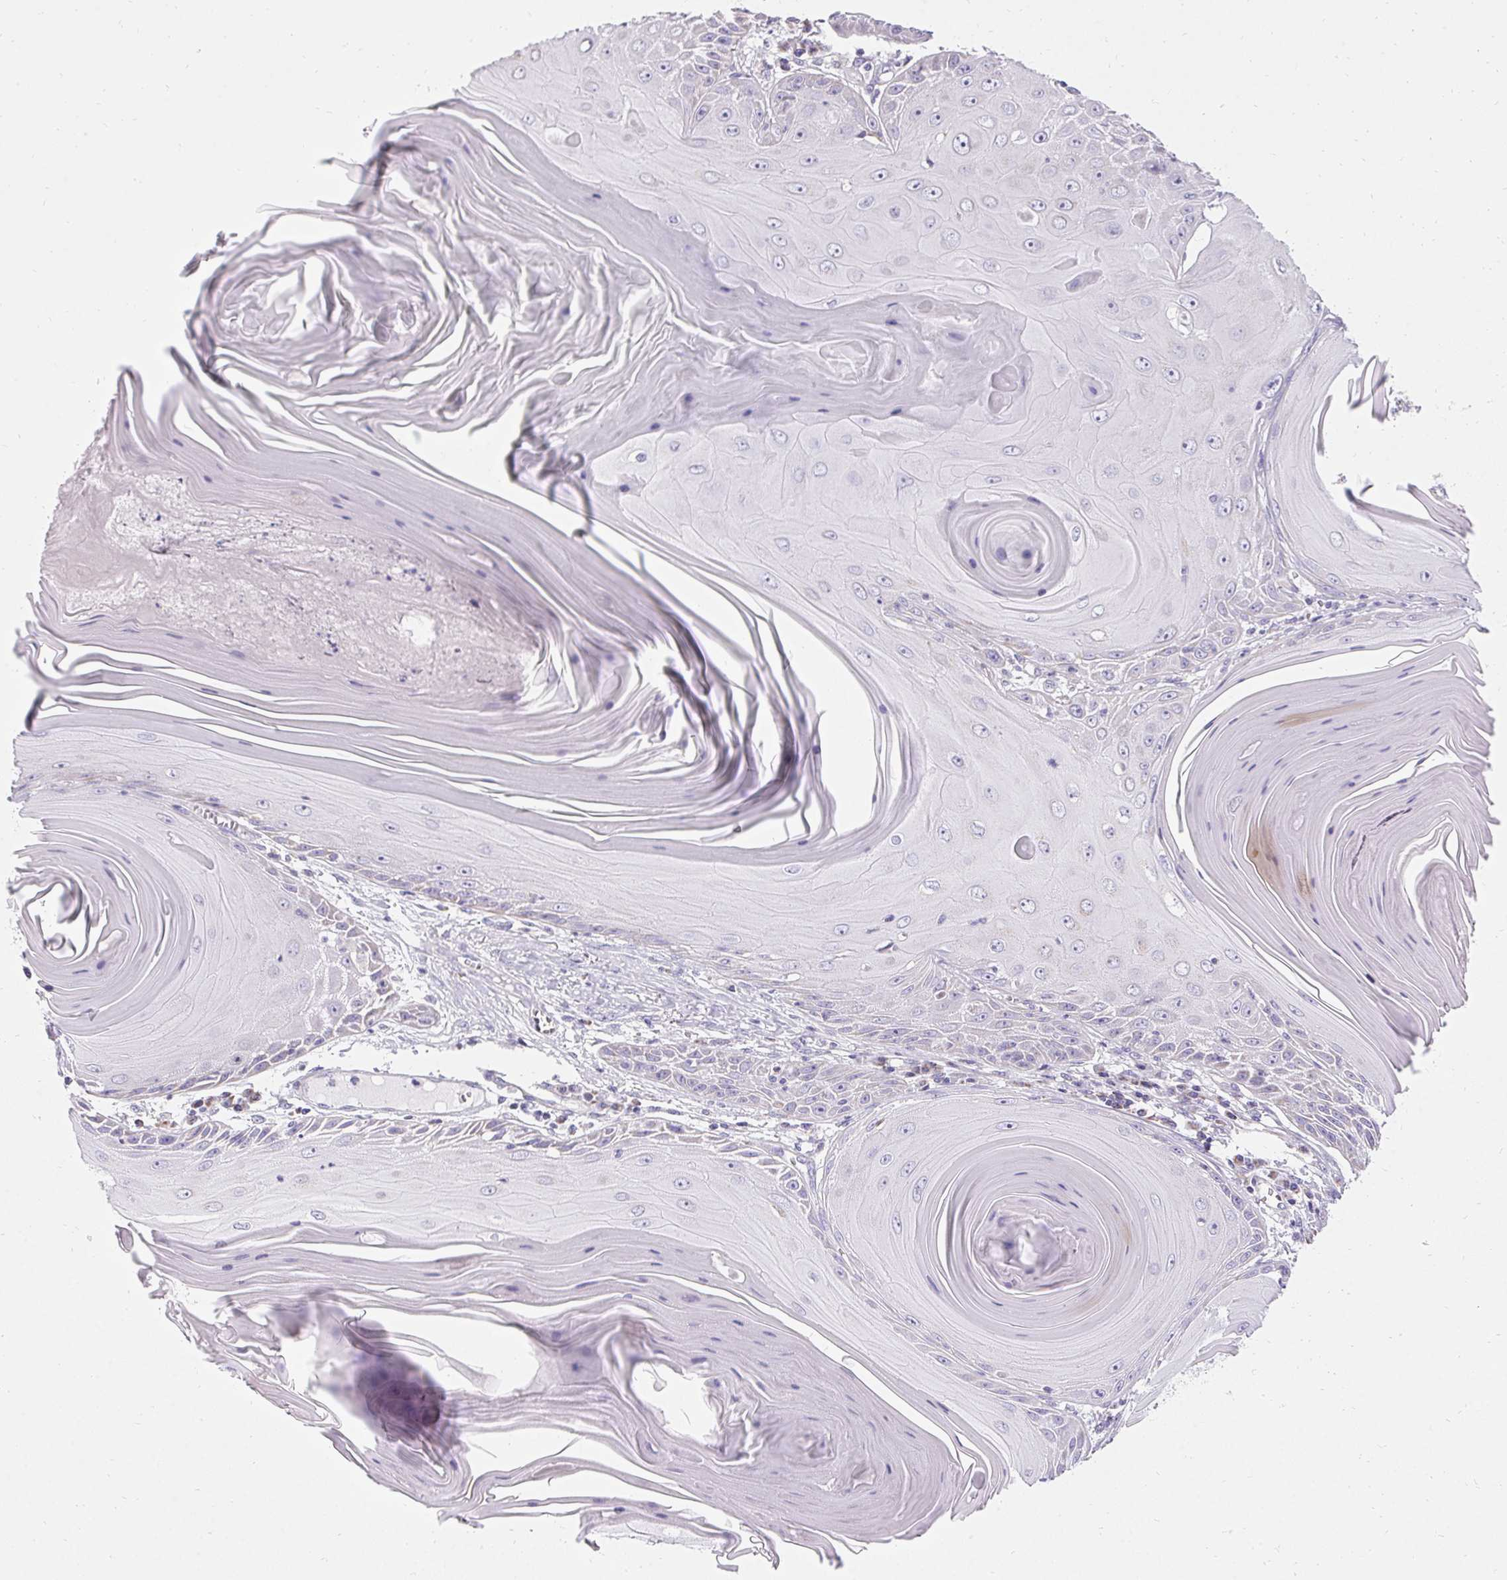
{"staining": {"intensity": "negative", "quantity": "none", "location": "none"}, "tissue": "skin cancer", "cell_type": "Tumor cells", "image_type": "cancer", "snomed": [{"axis": "morphology", "description": "Squamous cell carcinoma, NOS"}, {"axis": "topography", "description": "Skin"}, {"axis": "topography", "description": "Vulva"}], "caption": "DAB (3,3'-diaminobenzidine) immunohistochemical staining of skin cancer exhibits no significant positivity in tumor cells.", "gene": "ASGR2", "patient": {"sex": "female", "age": 85}}